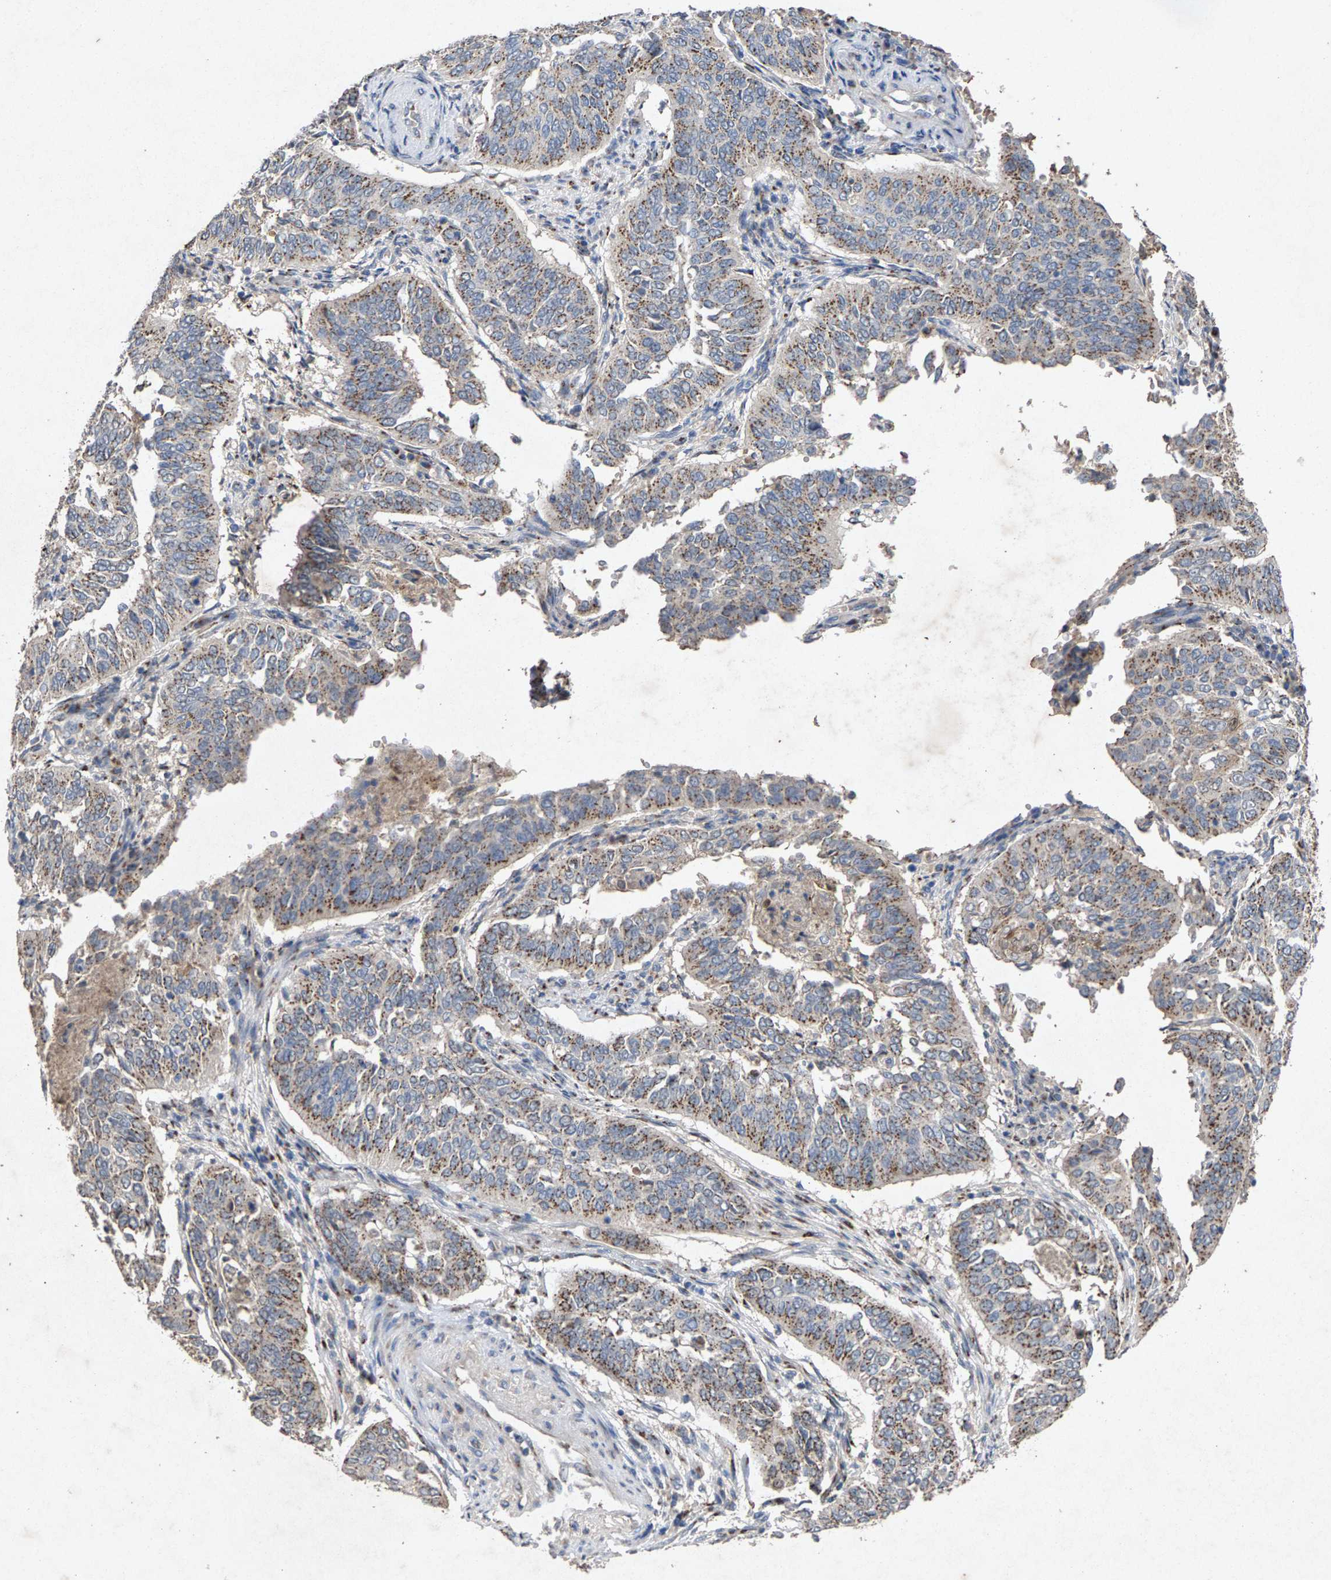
{"staining": {"intensity": "moderate", "quantity": ">75%", "location": "cytoplasmic/membranous"}, "tissue": "cervical cancer", "cell_type": "Tumor cells", "image_type": "cancer", "snomed": [{"axis": "morphology", "description": "Normal tissue, NOS"}, {"axis": "morphology", "description": "Squamous cell carcinoma, NOS"}, {"axis": "topography", "description": "Cervix"}], "caption": "Cervical squamous cell carcinoma stained for a protein (brown) shows moderate cytoplasmic/membranous positive positivity in about >75% of tumor cells.", "gene": "MAN2A1", "patient": {"sex": "female", "age": 39}}